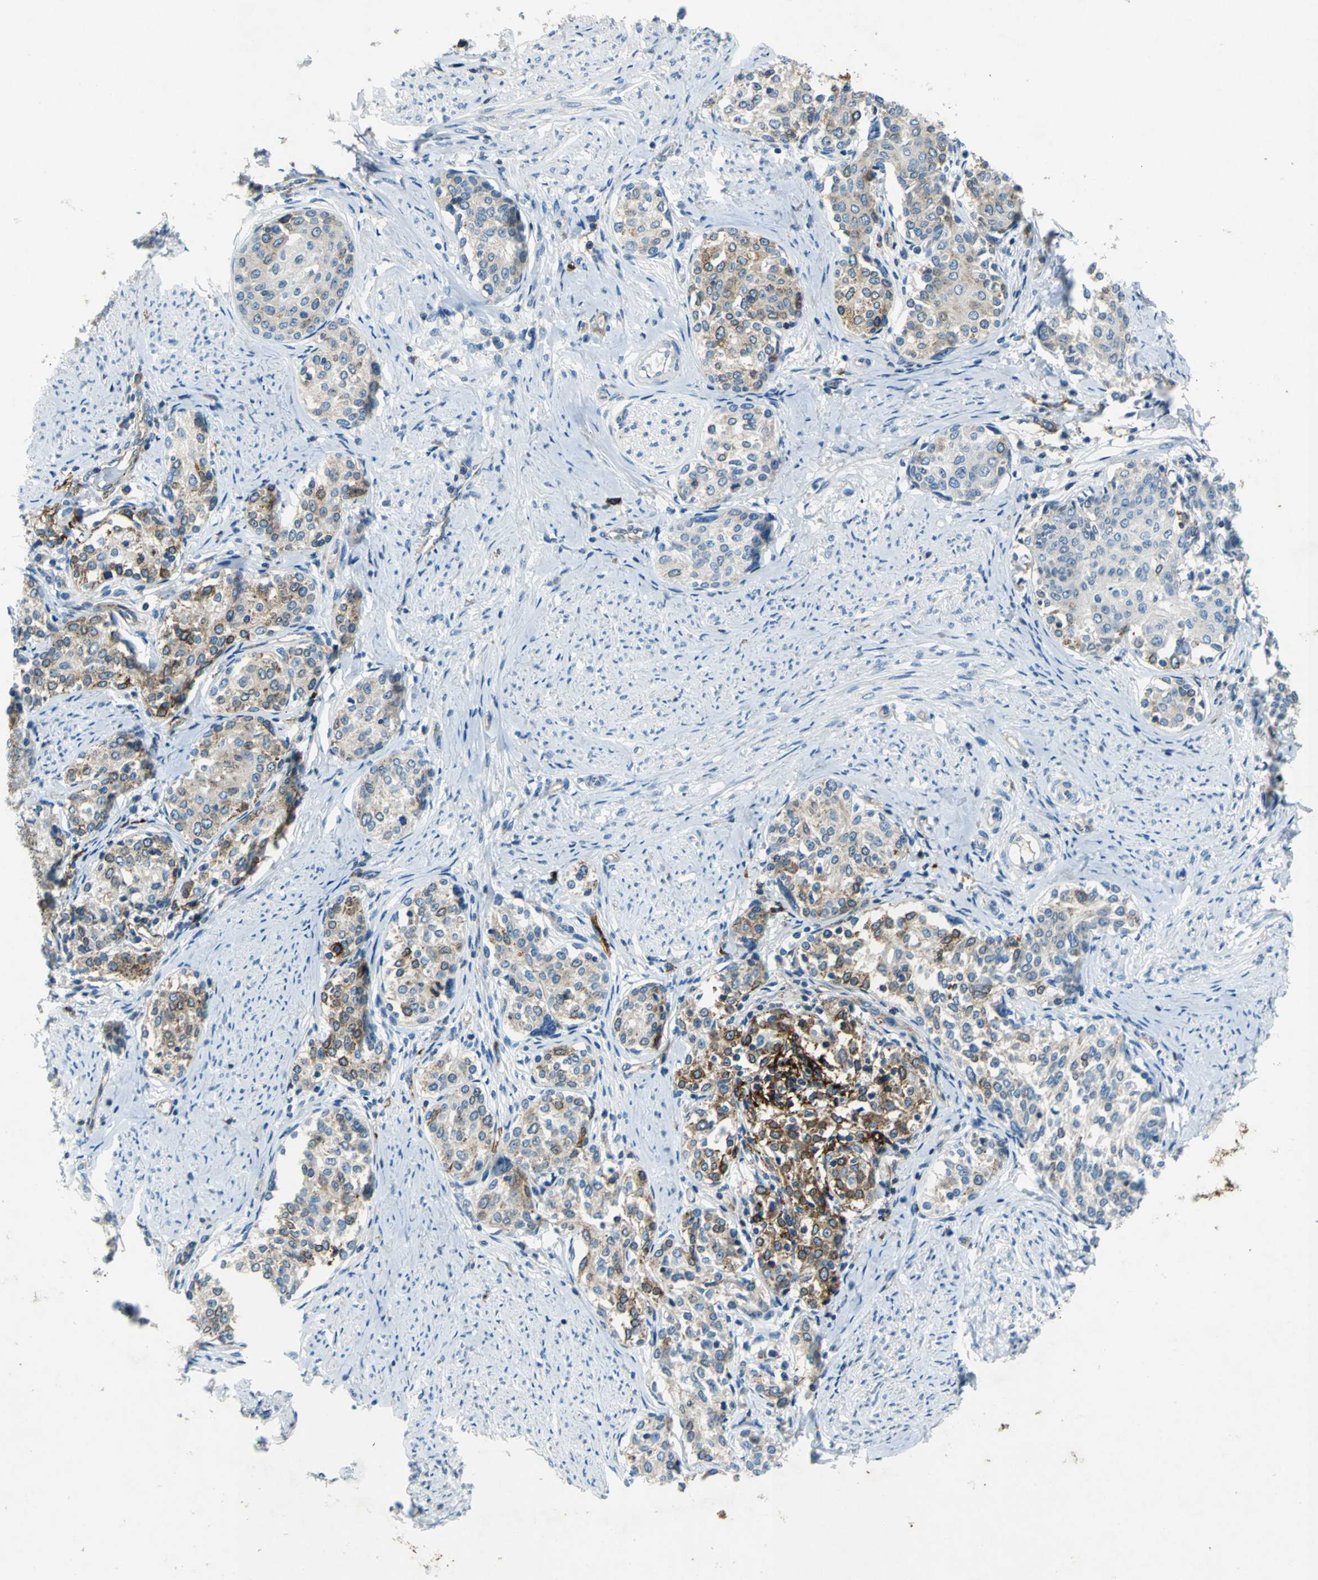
{"staining": {"intensity": "strong", "quantity": "25%-75%", "location": "cytoplasmic/membranous"}, "tissue": "cervical cancer", "cell_type": "Tumor cells", "image_type": "cancer", "snomed": [{"axis": "morphology", "description": "Squamous cell carcinoma, NOS"}, {"axis": "morphology", "description": "Adenocarcinoma, NOS"}, {"axis": "topography", "description": "Cervix"}], "caption": "Immunohistochemistry image of neoplastic tissue: cervical cancer (squamous cell carcinoma) stained using immunohistochemistry (IHC) demonstrates high levels of strong protein expression localized specifically in the cytoplasmic/membranous of tumor cells, appearing as a cytoplasmic/membranous brown color.", "gene": "RPS13", "patient": {"sex": "female", "age": 52}}